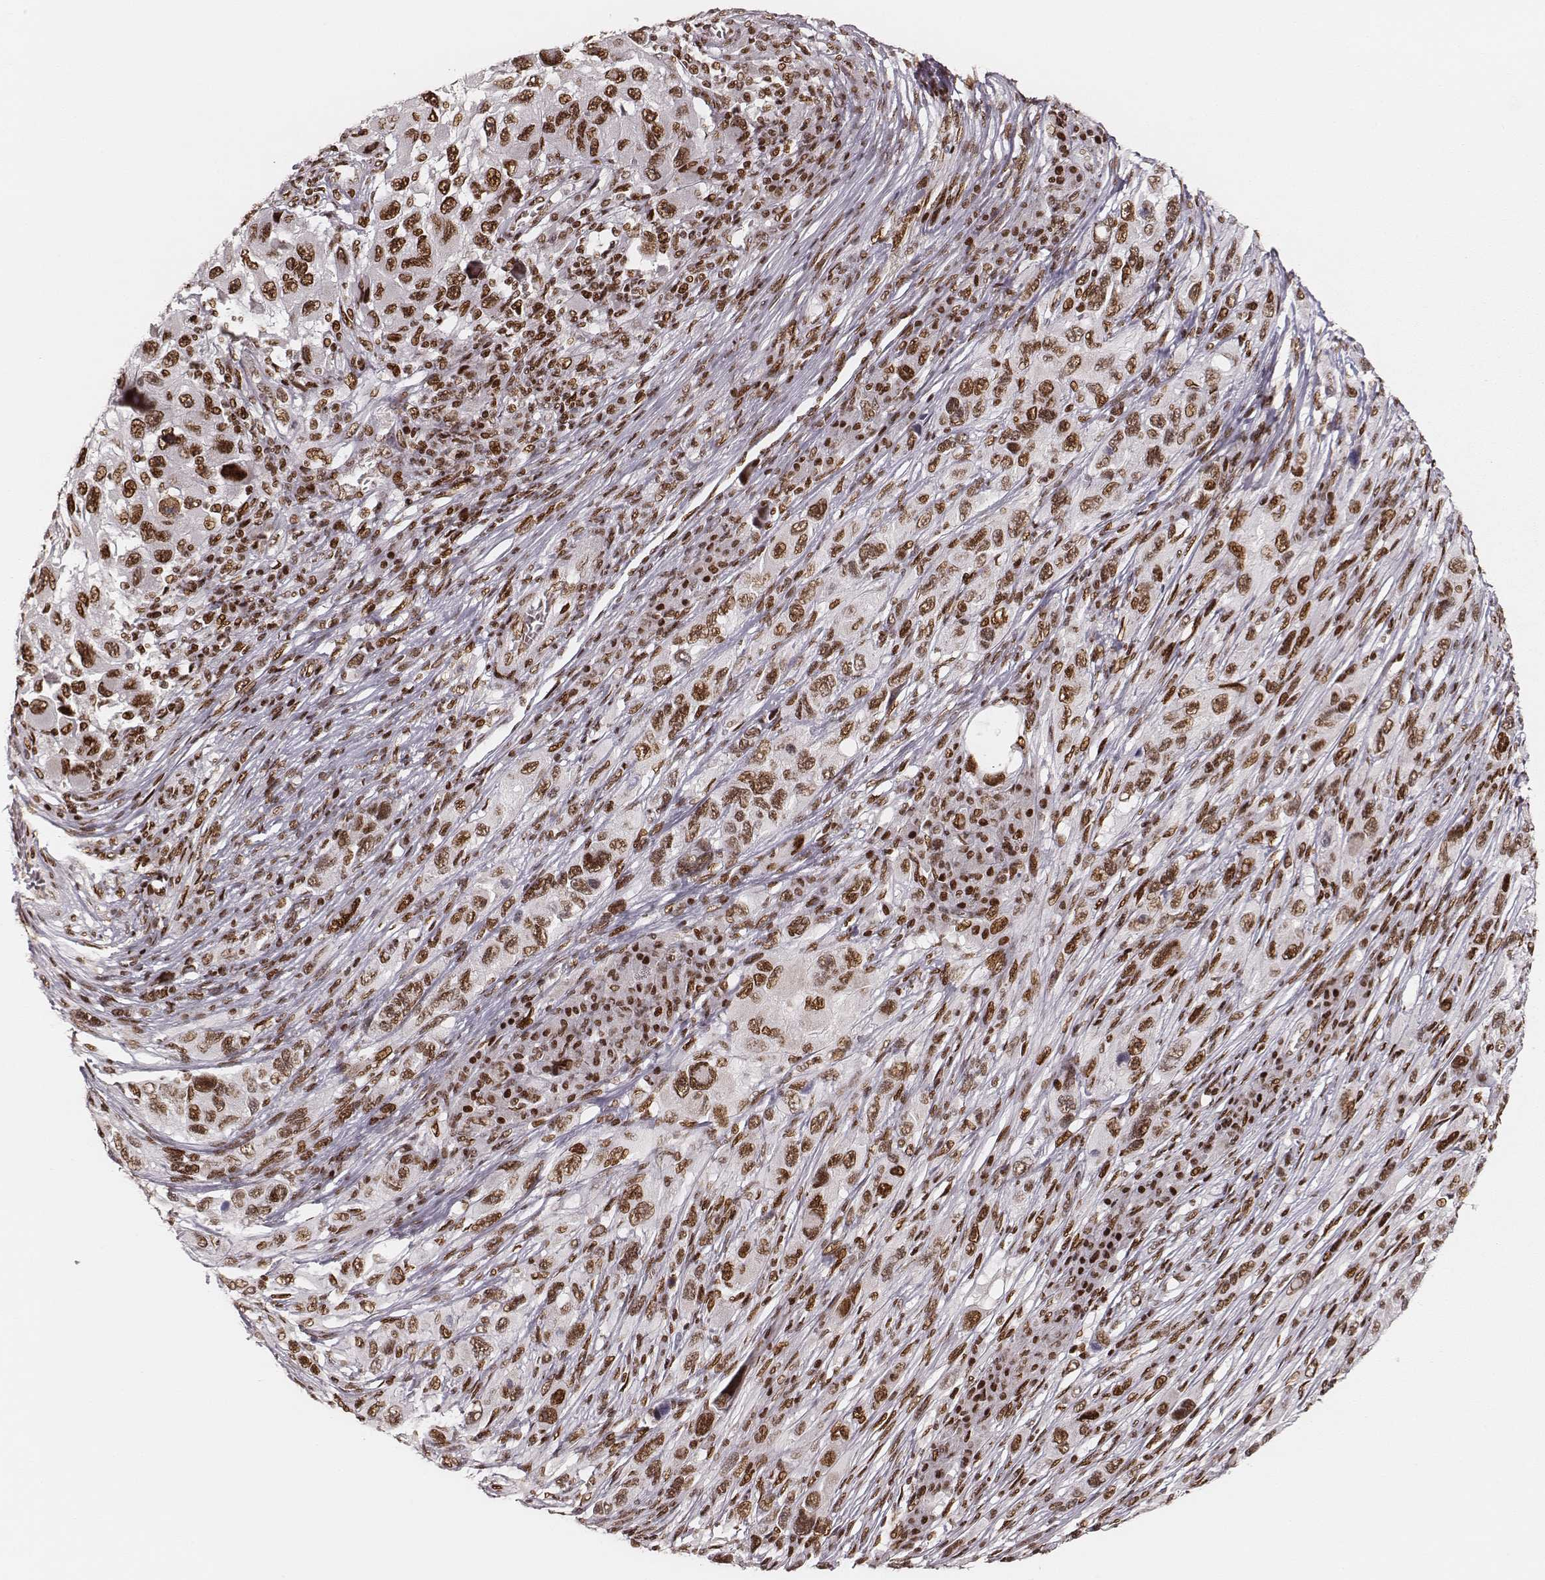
{"staining": {"intensity": "strong", "quantity": ">75%", "location": "nuclear"}, "tissue": "melanoma", "cell_type": "Tumor cells", "image_type": "cancer", "snomed": [{"axis": "morphology", "description": "Malignant melanoma, NOS"}, {"axis": "topography", "description": "Skin"}], "caption": "This image shows immunohistochemistry (IHC) staining of malignant melanoma, with high strong nuclear positivity in approximately >75% of tumor cells.", "gene": "HNRNPC", "patient": {"sex": "male", "age": 53}}